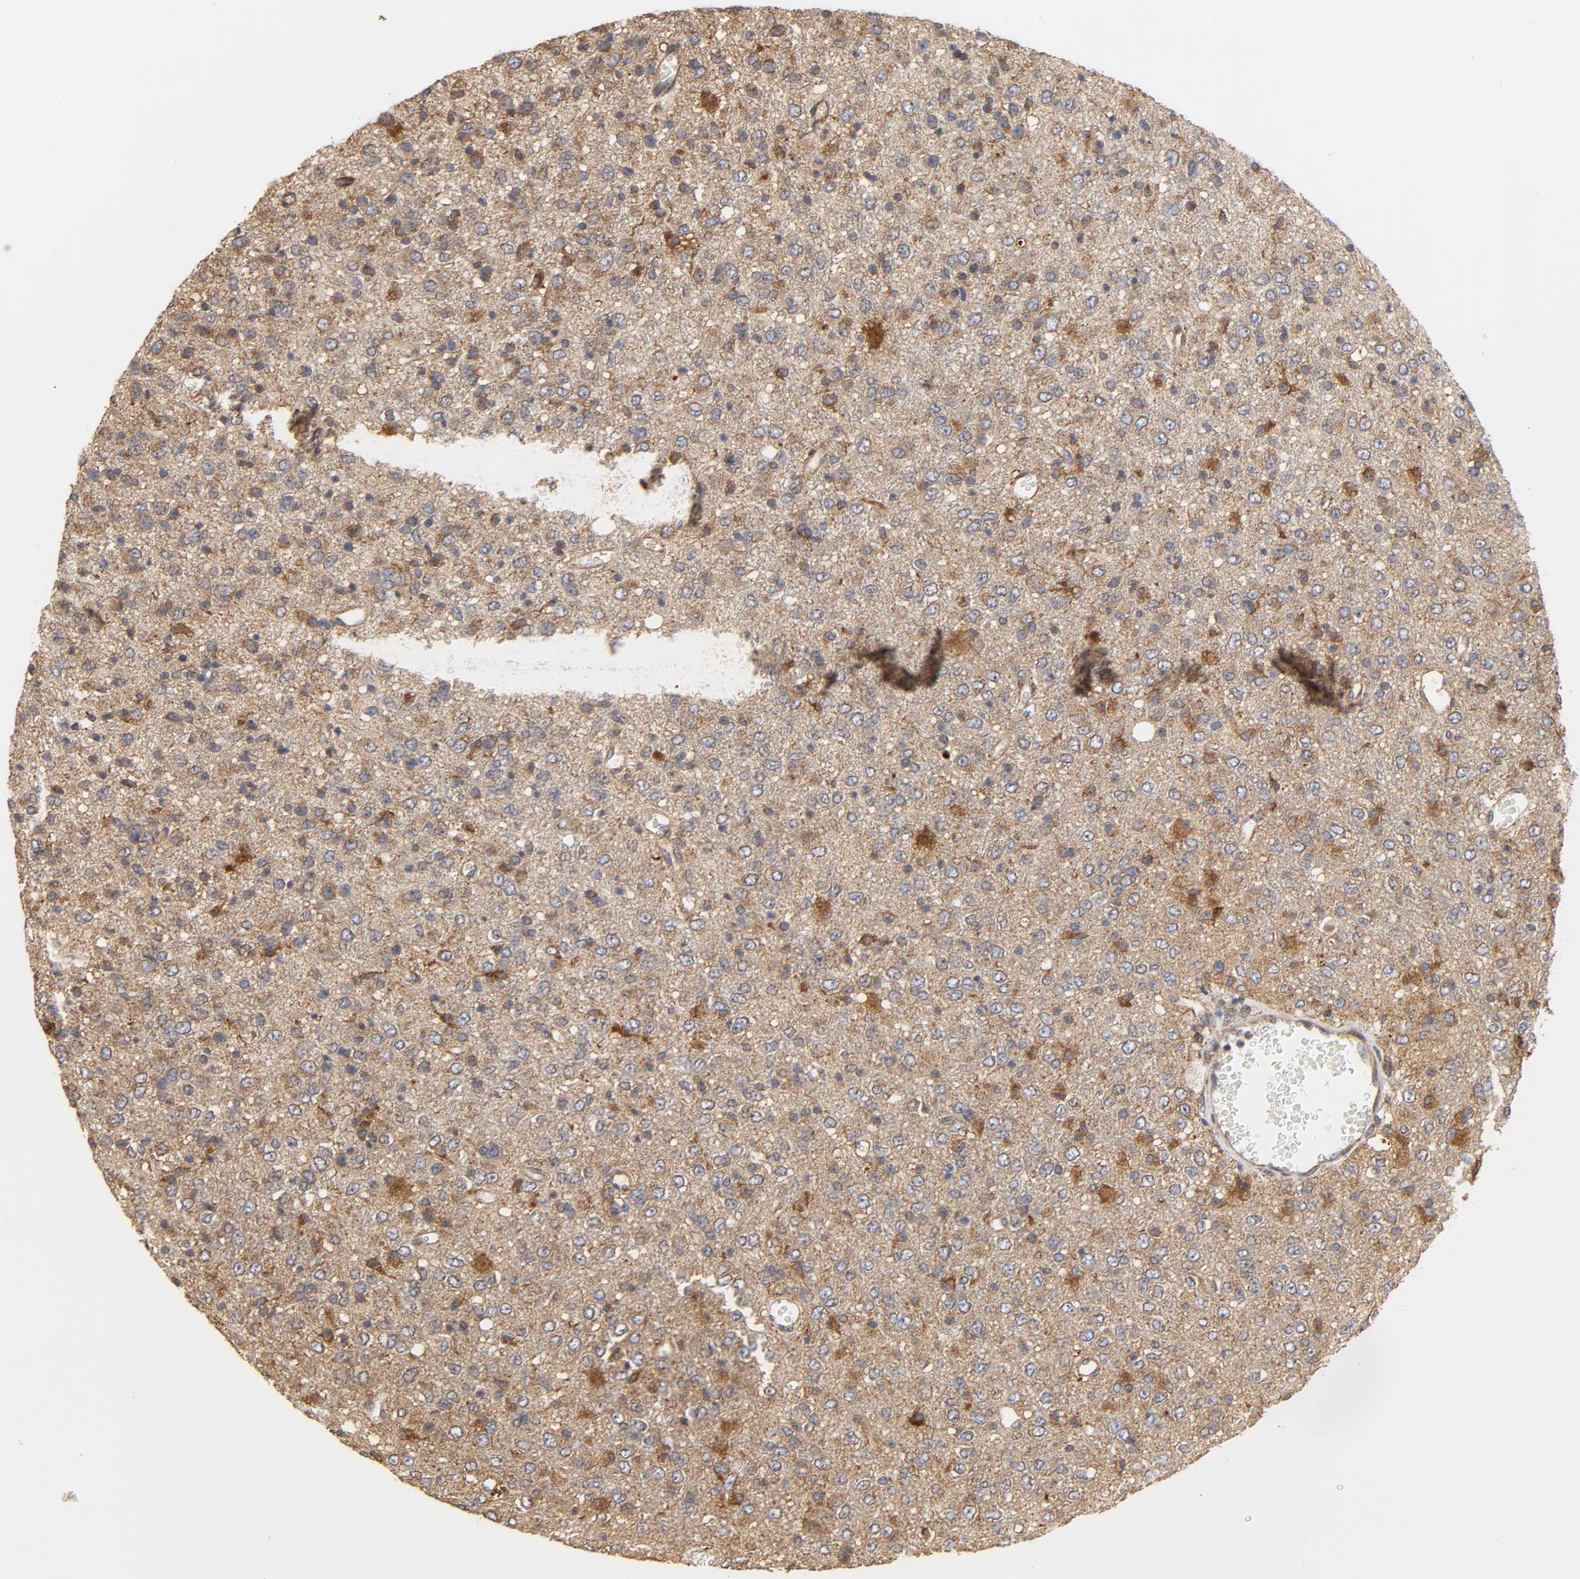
{"staining": {"intensity": "moderate", "quantity": ">75%", "location": "cytoplasmic/membranous"}, "tissue": "glioma", "cell_type": "Tumor cells", "image_type": "cancer", "snomed": [{"axis": "morphology", "description": "Glioma, malignant, High grade"}, {"axis": "topography", "description": "pancreas cauda"}], "caption": "This is a micrograph of immunohistochemistry staining of glioma, which shows moderate staining in the cytoplasmic/membranous of tumor cells.", "gene": "POR", "patient": {"sex": "male", "age": 60}}